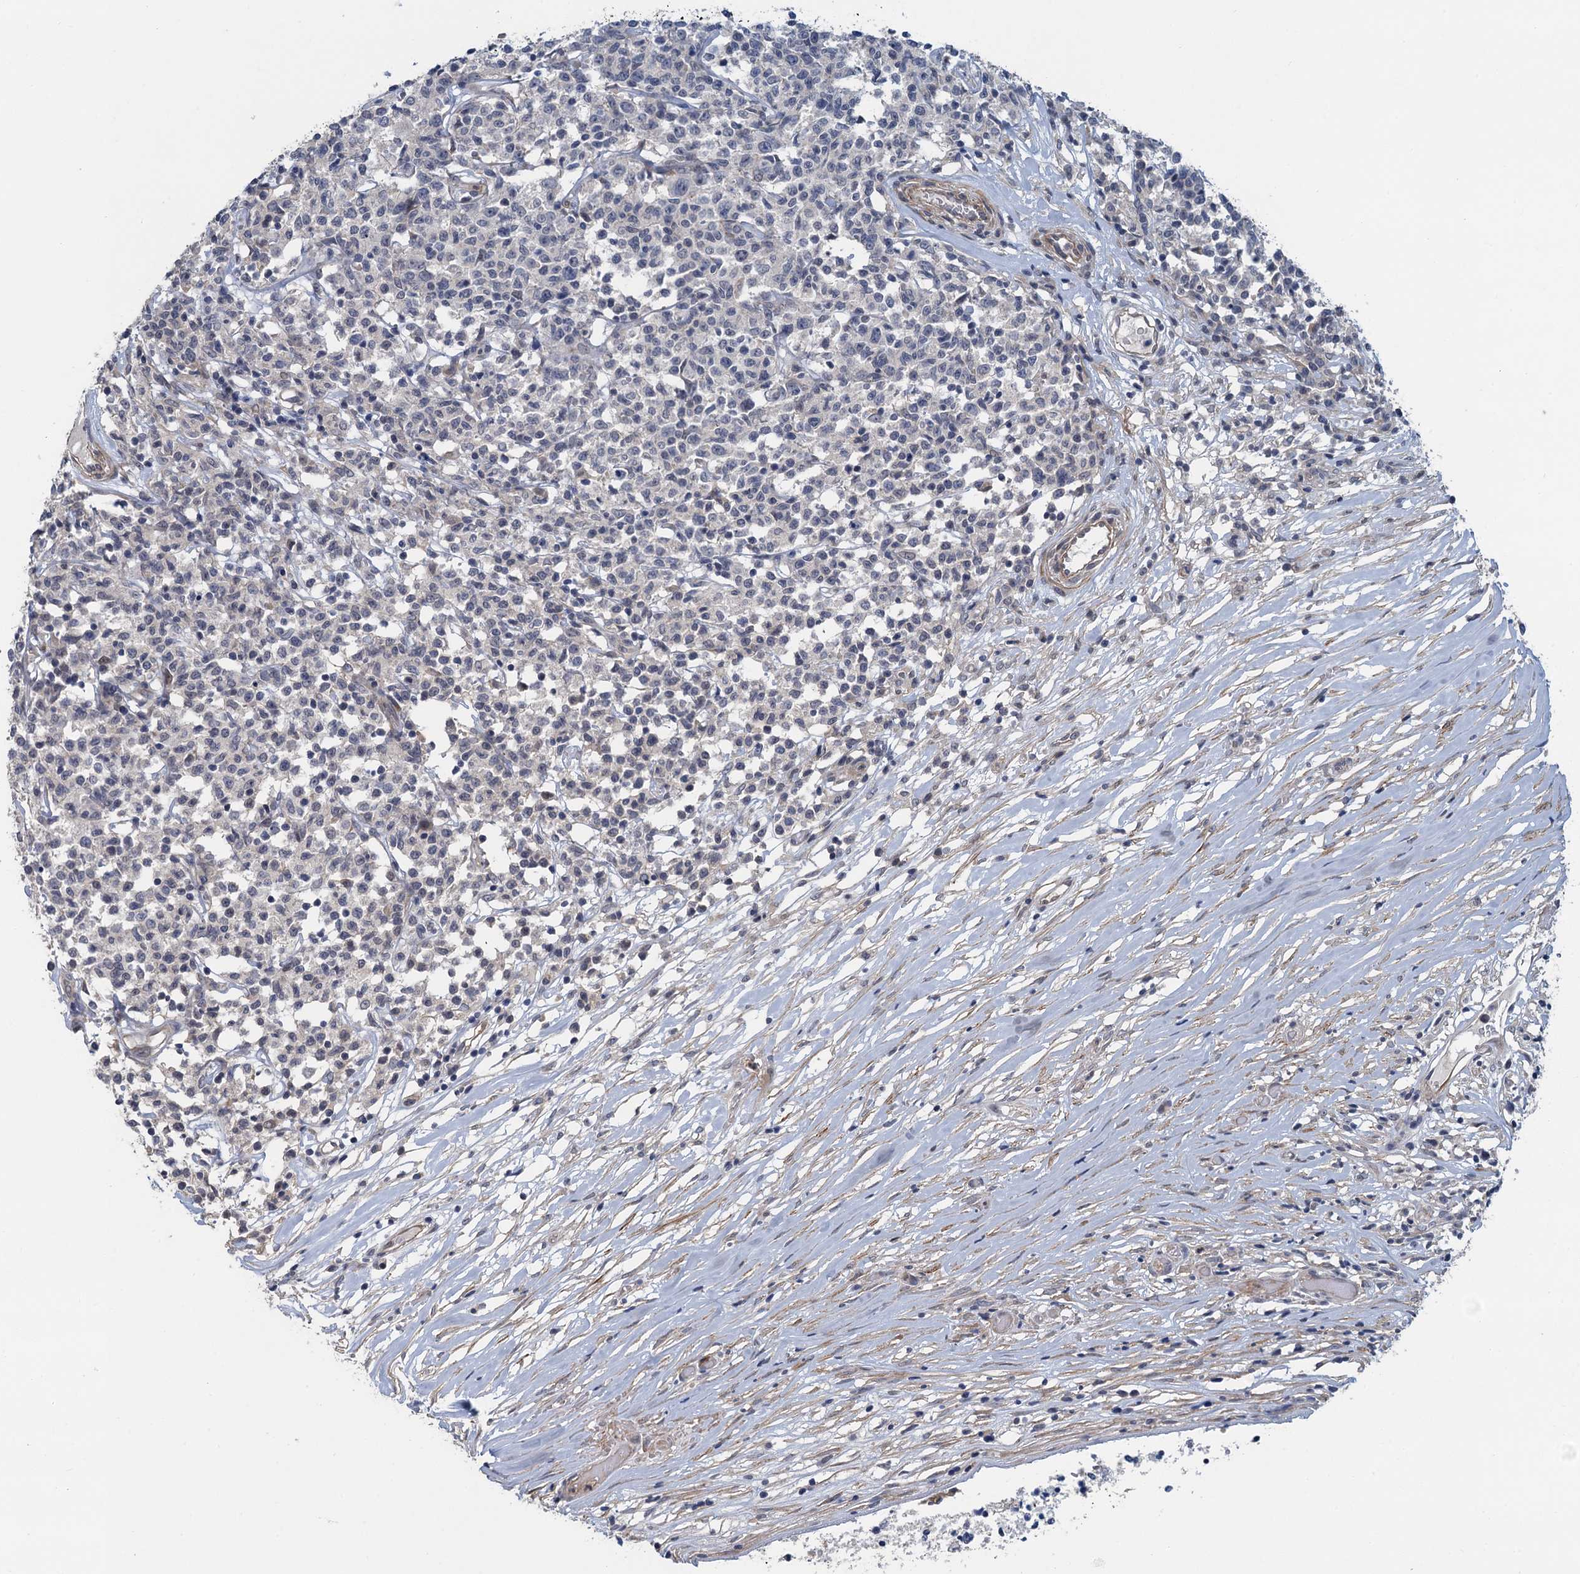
{"staining": {"intensity": "negative", "quantity": "none", "location": "none"}, "tissue": "lymphoma", "cell_type": "Tumor cells", "image_type": "cancer", "snomed": [{"axis": "morphology", "description": "Malignant lymphoma, non-Hodgkin's type, Low grade"}, {"axis": "topography", "description": "Small intestine"}], "caption": "The image demonstrates no significant positivity in tumor cells of lymphoma.", "gene": "MYO16", "patient": {"sex": "female", "age": 59}}